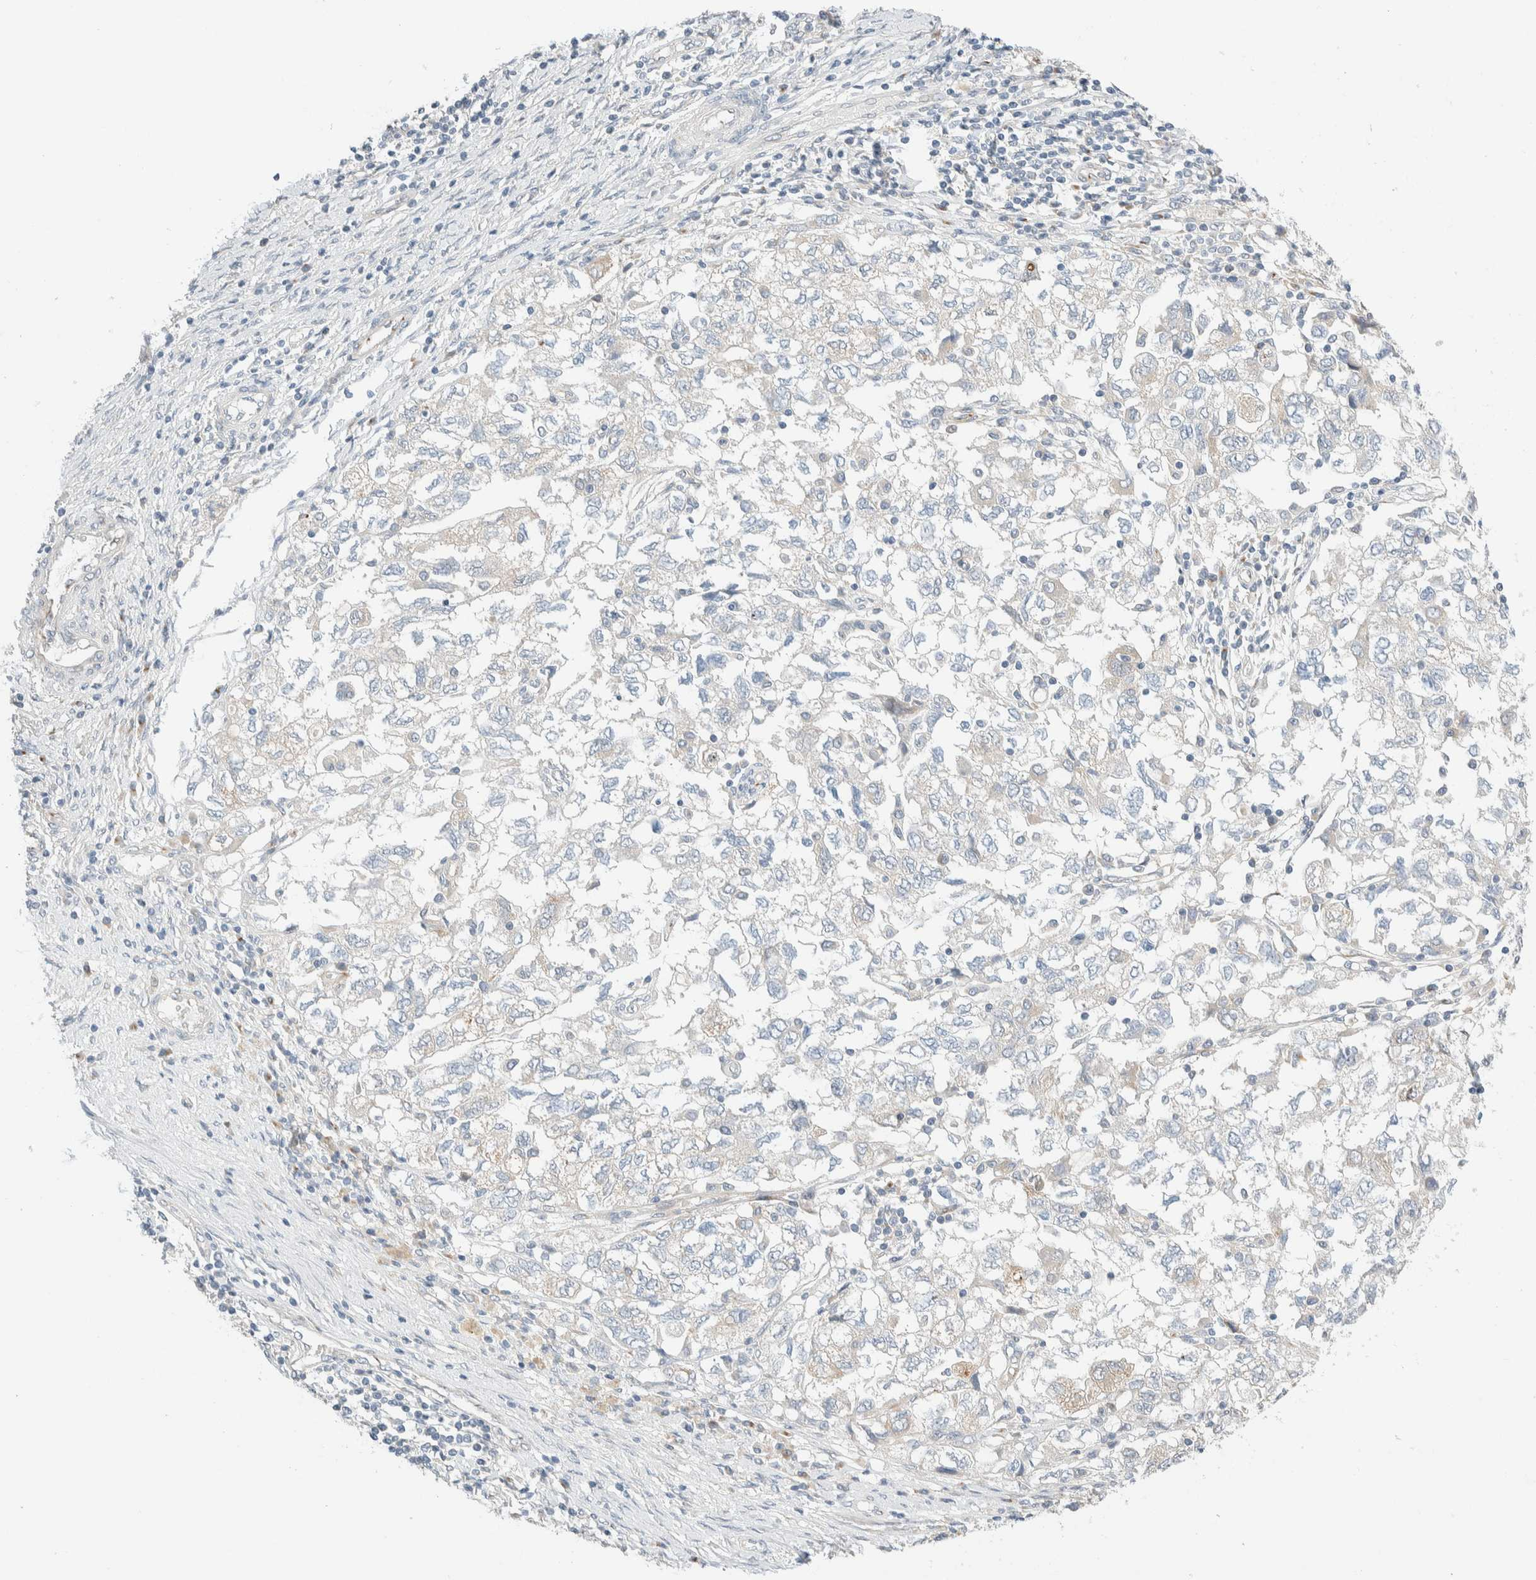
{"staining": {"intensity": "negative", "quantity": "none", "location": "none"}, "tissue": "ovarian cancer", "cell_type": "Tumor cells", "image_type": "cancer", "snomed": [{"axis": "morphology", "description": "Carcinoma, NOS"}, {"axis": "morphology", "description": "Cystadenocarcinoma, serous, NOS"}, {"axis": "topography", "description": "Ovary"}], "caption": "The immunohistochemistry image has no significant staining in tumor cells of carcinoma (ovarian) tissue. (Immunohistochemistry (ihc), brightfield microscopy, high magnification).", "gene": "TMEM184B", "patient": {"sex": "female", "age": 69}}